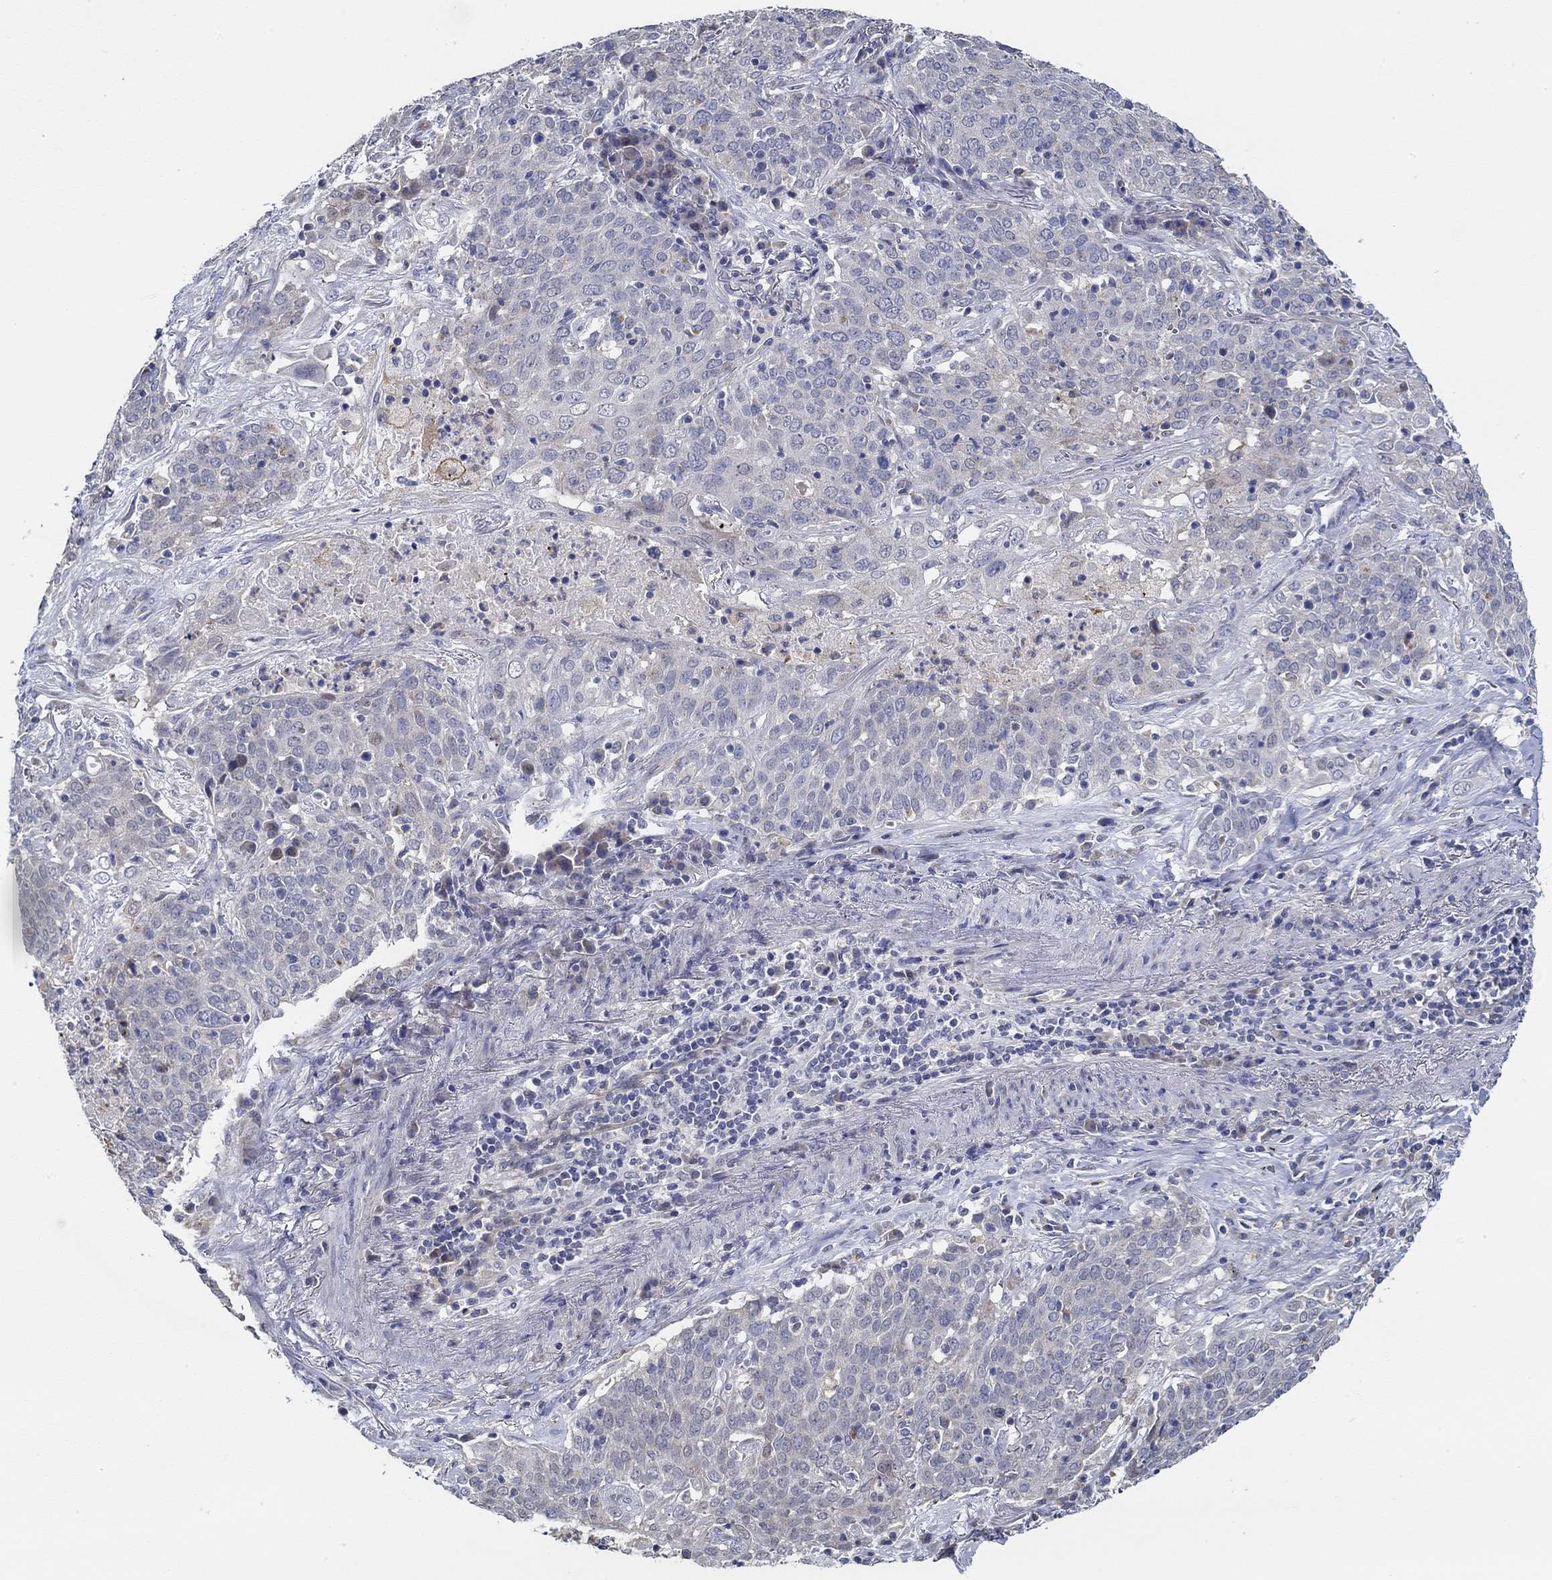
{"staining": {"intensity": "negative", "quantity": "none", "location": "none"}, "tissue": "lung cancer", "cell_type": "Tumor cells", "image_type": "cancer", "snomed": [{"axis": "morphology", "description": "Squamous cell carcinoma, NOS"}, {"axis": "topography", "description": "Lung"}], "caption": "Squamous cell carcinoma (lung) was stained to show a protein in brown. There is no significant staining in tumor cells.", "gene": "CFAP61", "patient": {"sex": "male", "age": 82}}